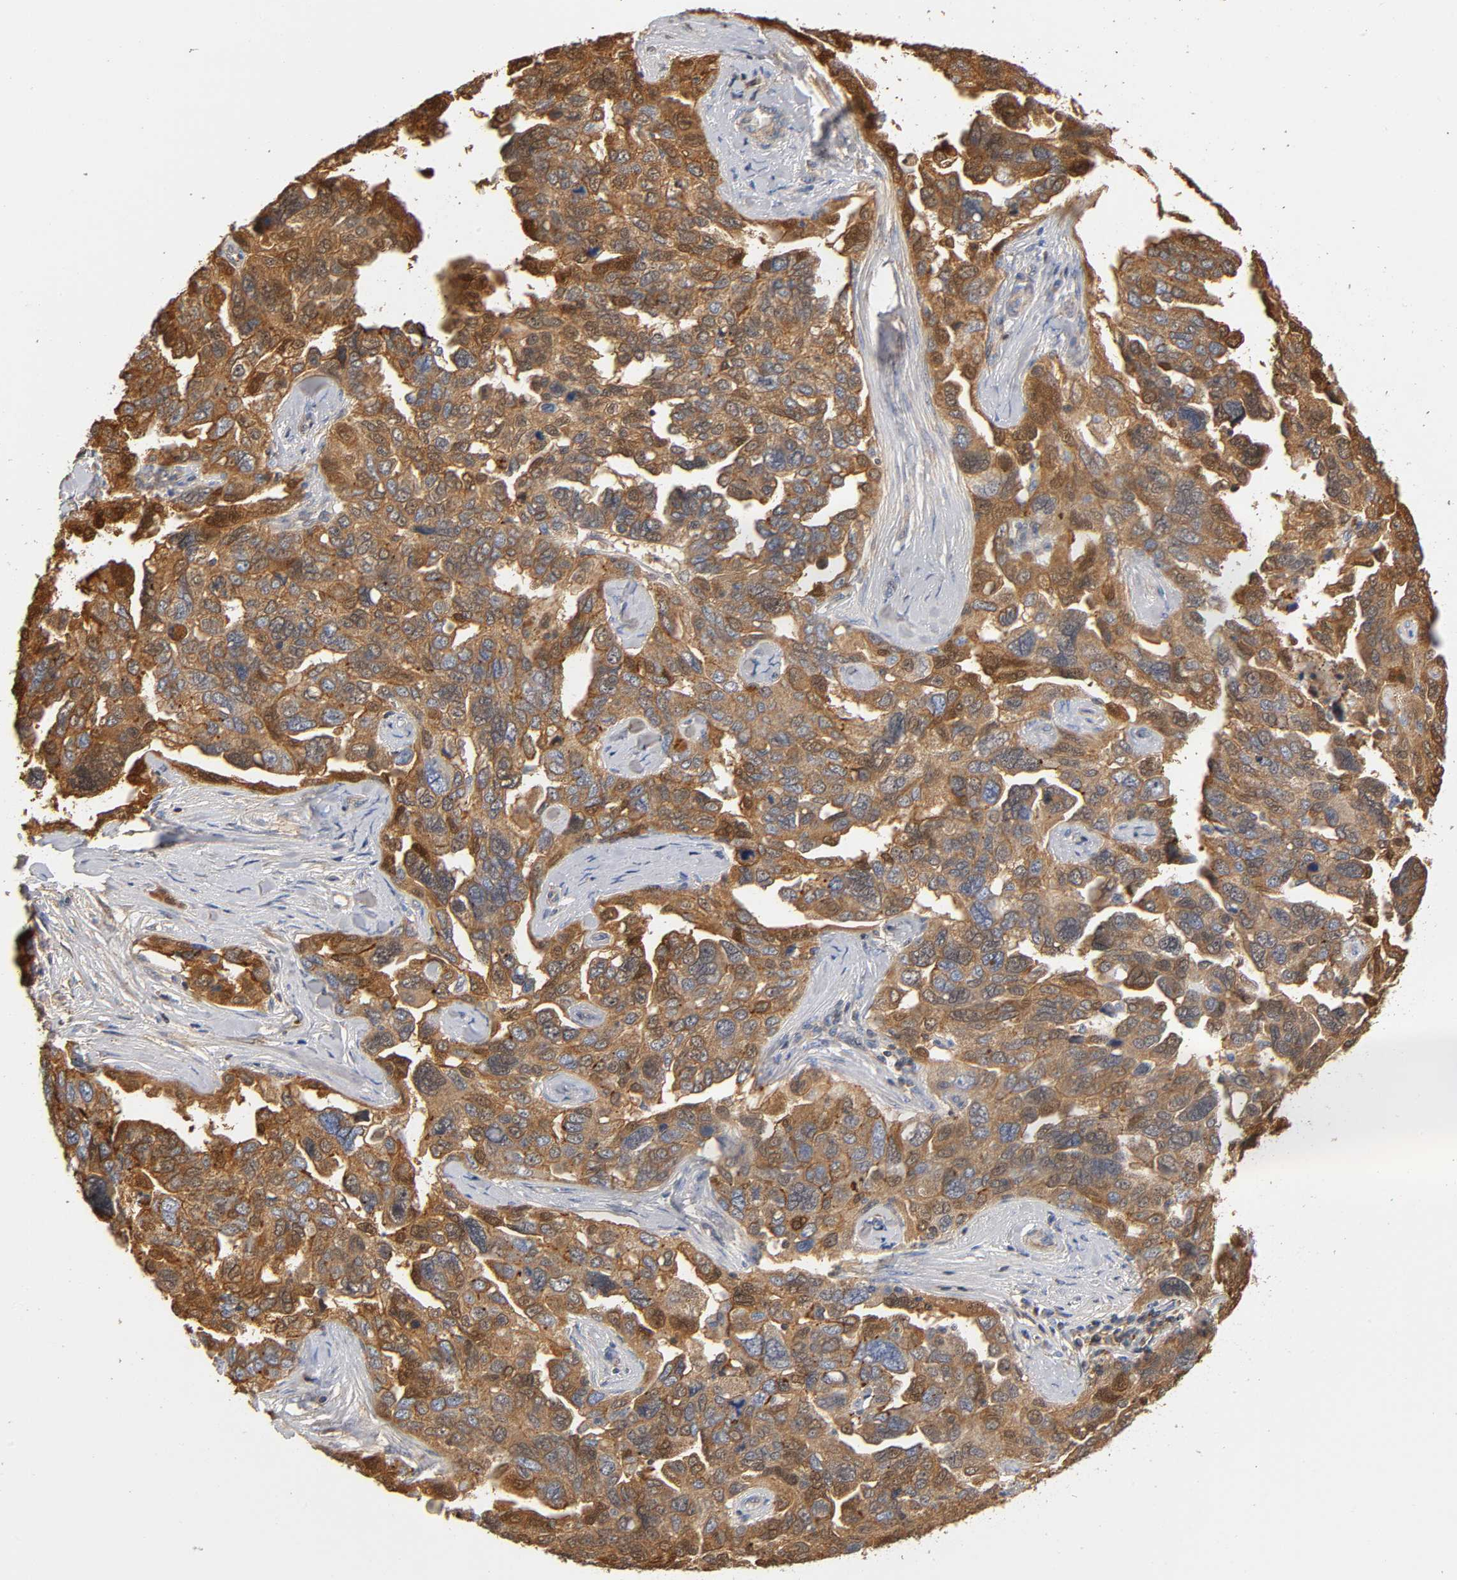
{"staining": {"intensity": "moderate", "quantity": ">75%", "location": "cytoplasmic/membranous"}, "tissue": "ovarian cancer", "cell_type": "Tumor cells", "image_type": "cancer", "snomed": [{"axis": "morphology", "description": "Cystadenocarcinoma, serous, NOS"}, {"axis": "topography", "description": "Ovary"}], "caption": "Ovarian cancer (serous cystadenocarcinoma) stained with immunohistochemistry (IHC) reveals moderate cytoplasmic/membranous expression in approximately >75% of tumor cells. The staining was performed using DAB (3,3'-diaminobenzidine) to visualize the protein expression in brown, while the nuclei were stained in blue with hematoxylin (Magnification: 20x).", "gene": "ANXA11", "patient": {"sex": "female", "age": 64}}